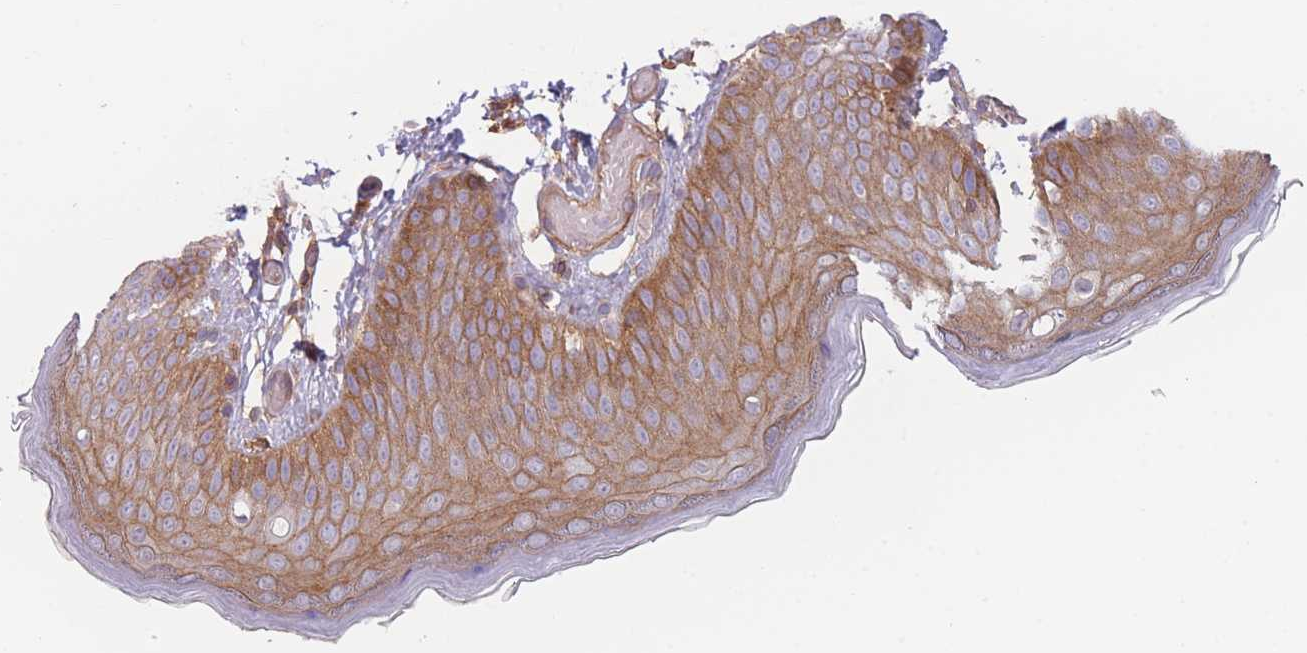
{"staining": {"intensity": "moderate", "quantity": ">75%", "location": "cytoplasmic/membranous"}, "tissue": "skin", "cell_type": "Epidermal cells", "image_type": "normal", "snomed": [{"axis": "morphology", "description": "Normal tissue, NOS"}, {"axis": "topography", "description": "Anal"}], "caption": "This photomicrograph exhibits IHC staining of benign skin, with medium moderate cytoplasmic/membranous expression in about >75% of epidermal cells.", "gene": "WDR93", "patient": {"sex": "female", "age": 40}}